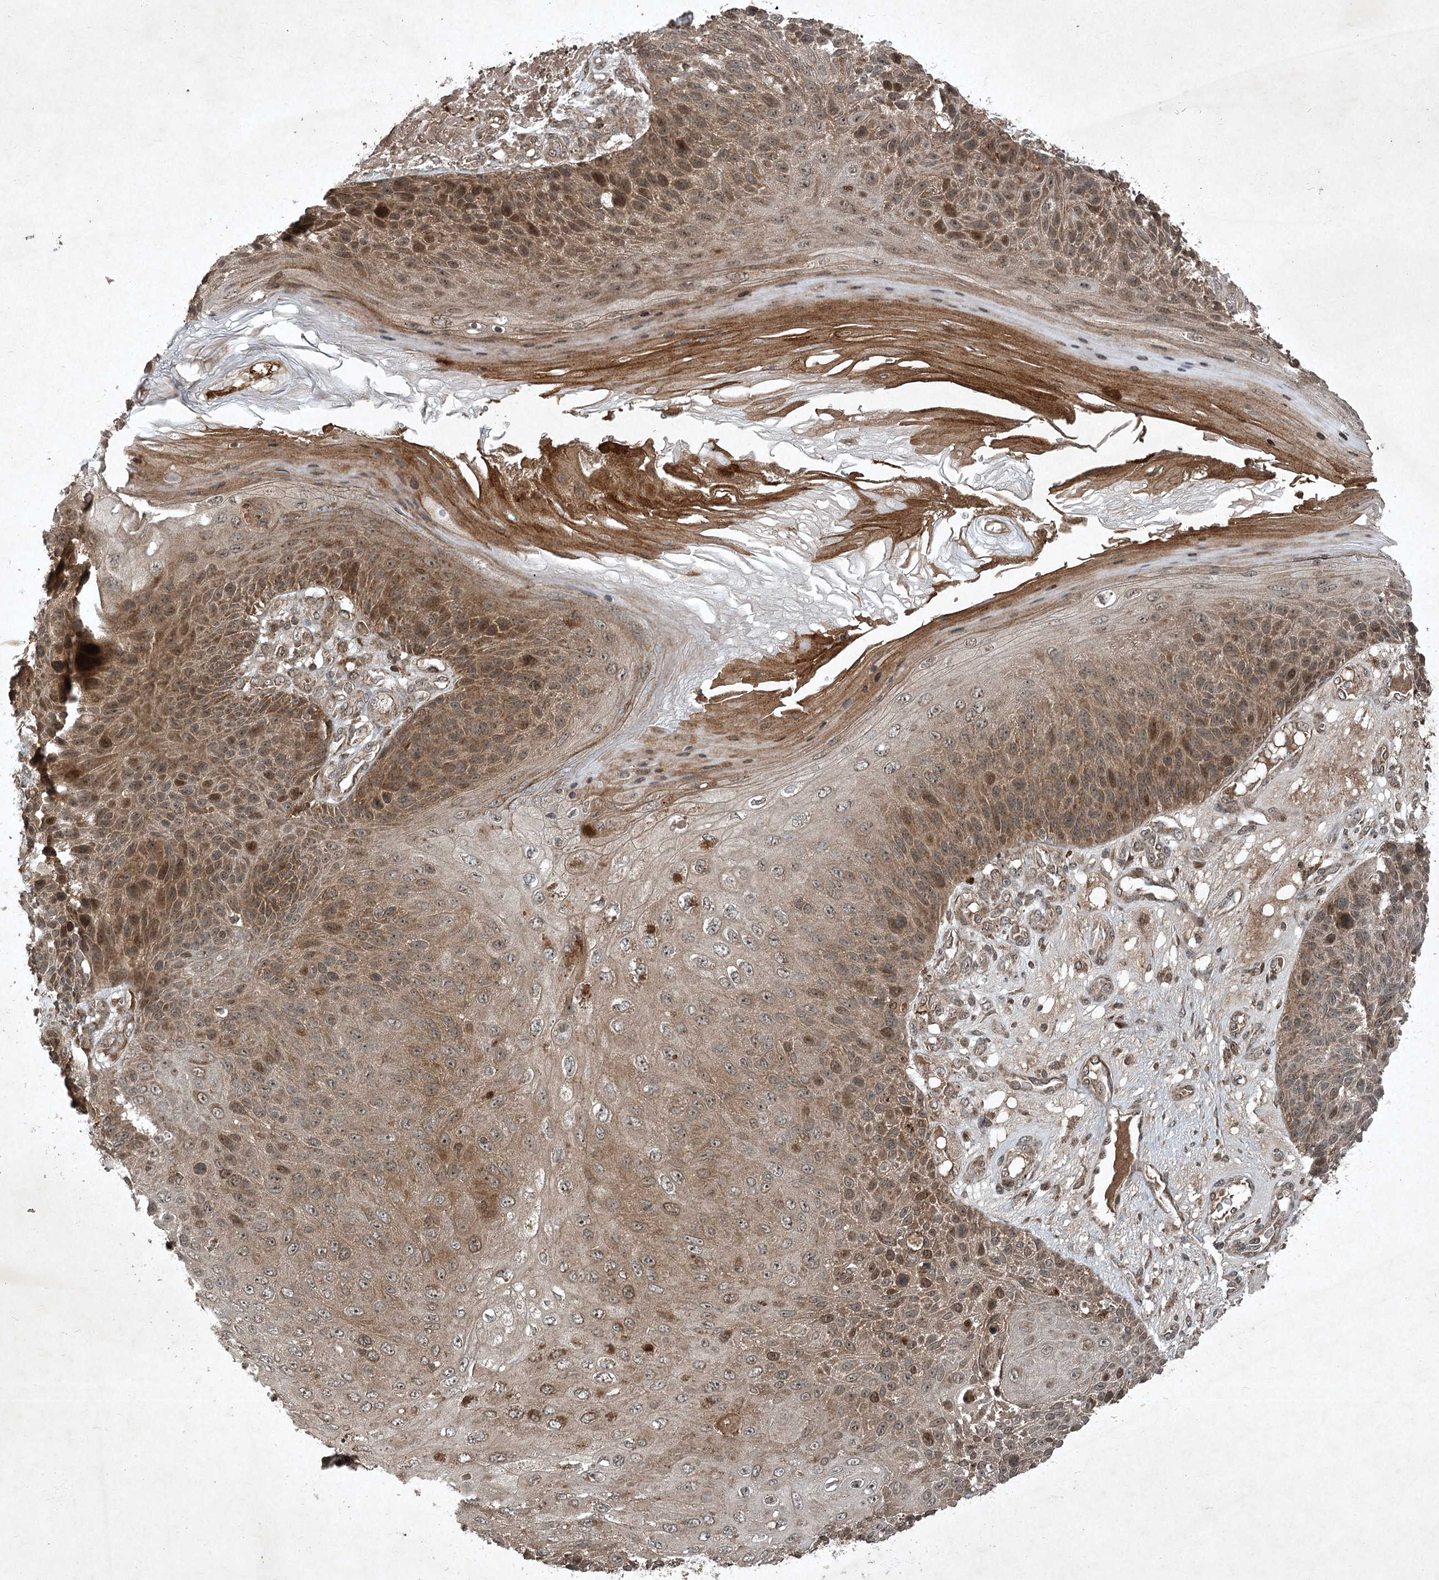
{"staining": {"intensity": "moderate", "quantity": ">75%", "location": "cytoplasmic/membranous,nuclear"}, "tissue": "skin cancer", "cell_type": "Tumor cells", "image_type": "cancer", "snomed": [{"axis": "morphology", "description": "Squamous cell carcinoma, NOS"}, {"axis": "topography", "description": "Skin"}], "caption": "A brown stain highlights moderate cytoplasmic/membranous and nuclear staining of a protein in human skin cancer (squamous cell carcinoma) tumor cells.", "gene": "UNC93A", "patient": {"sex": "female", "age": 88}}